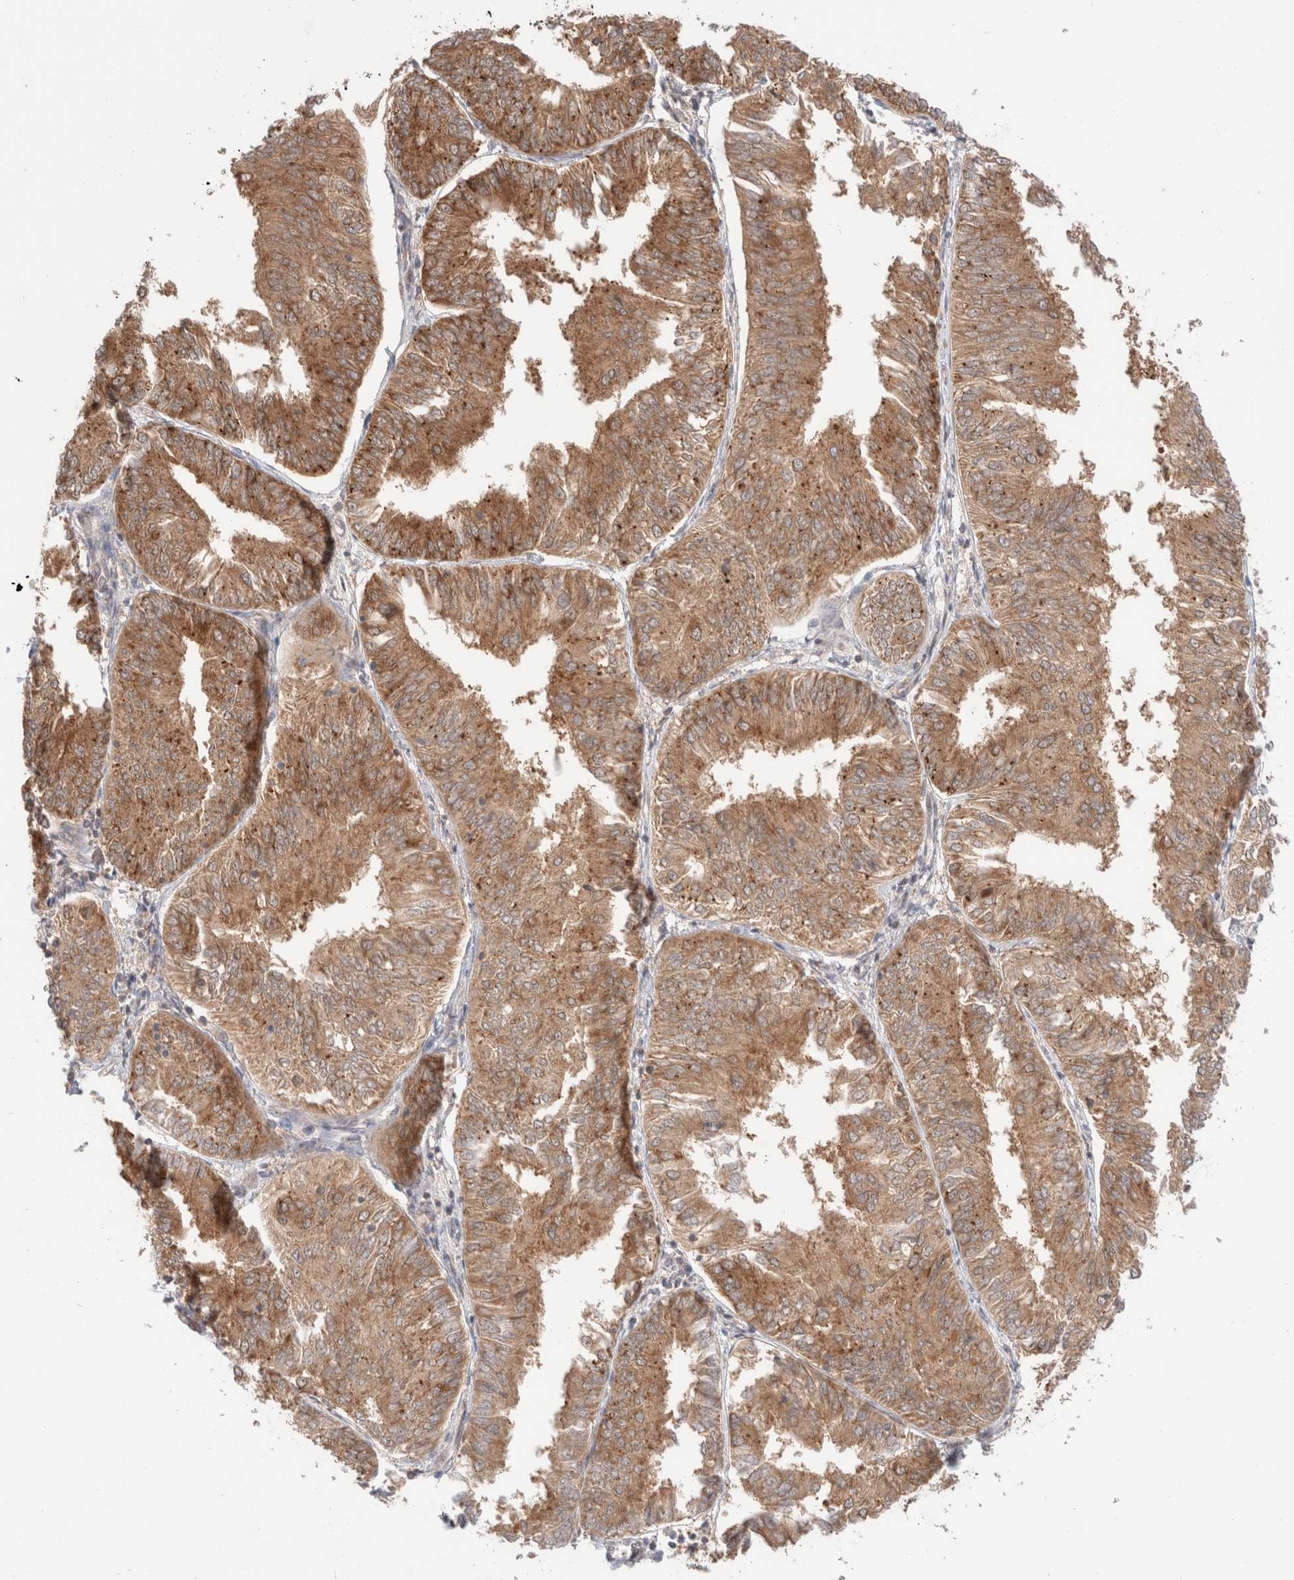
{"staining": {"intensity": "strong", "quantity": ">75%", "location": "cytoplasmic/membranous"}, "tissue": "endometrial cancer", "cell_type": "Tumor cells", "image_type": "cancer", "snomed": [{"axis": "morphology", "description": "Adenocarcinoma, NOS"}, {"axis": "topography", "description": "Endometrium"}], "caption": "Immunohistochemical staining of endometrial cancer (adenocarcinoma) shows strong cytoplasmic/membranous protein positivity in approximately >75% of tumor cells.", "gene": "XKR4", "patient": {"sex": "female", "age": 58}}